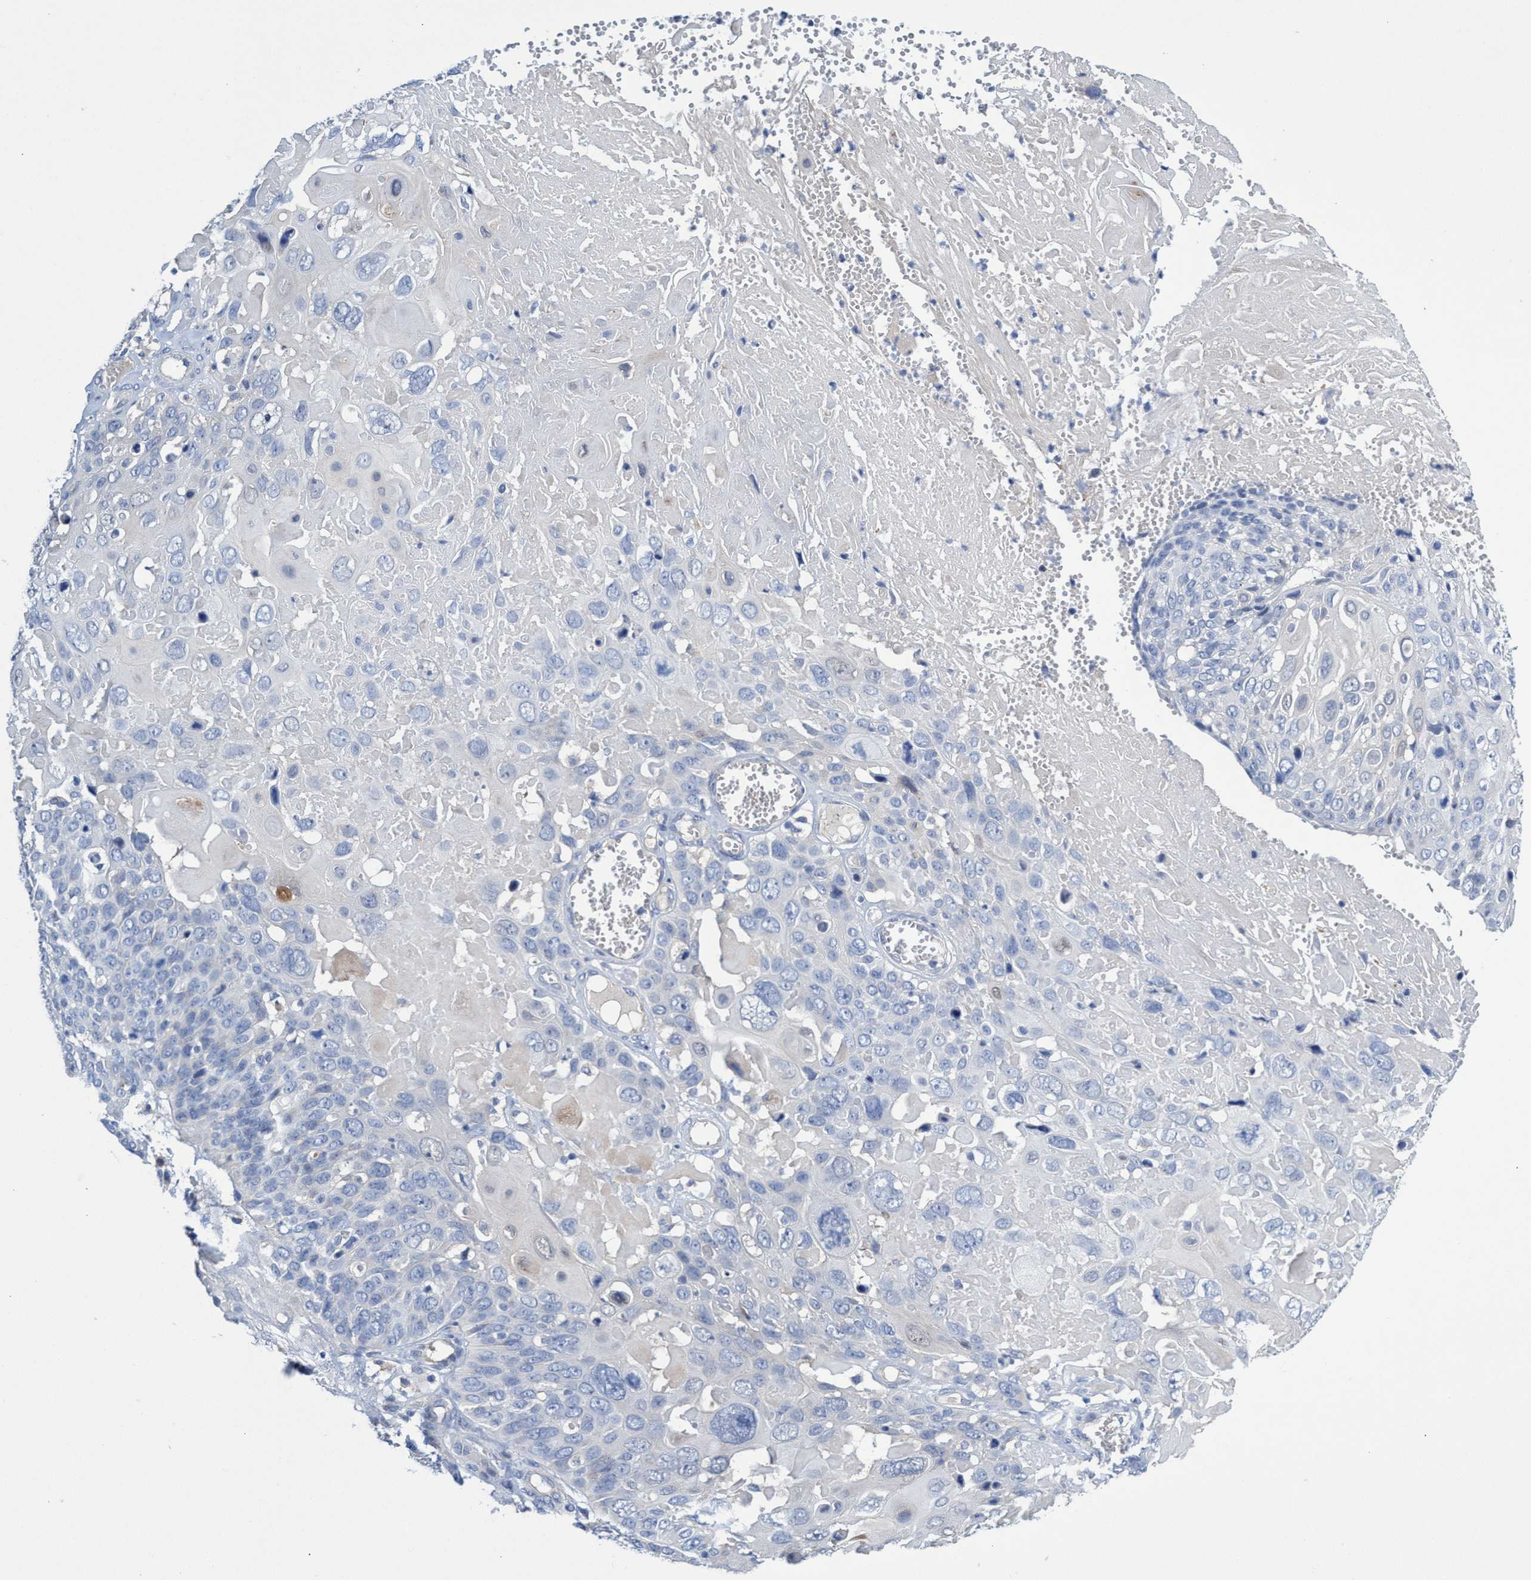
{"staining": {"intensity": "negative", "quantity": "none", "location": "none"}, "tissue": "cervical cancer", "cell_type": "Tumor cells", "image_type": "cancer", "snomed": [{"axis": "morphology", "description": "Squamous cell carcinoma, NOS"}, {"axis": "topography", "description": "Cervix"}], "caption": "The immunohistochemistry (IHC) photomicrograph has no significant positivity in tumor cells of squamous cell carcinoma (cervical) tissue.", "gene": "SVEP1", "patient": {"sex": "female", "age": 74}}